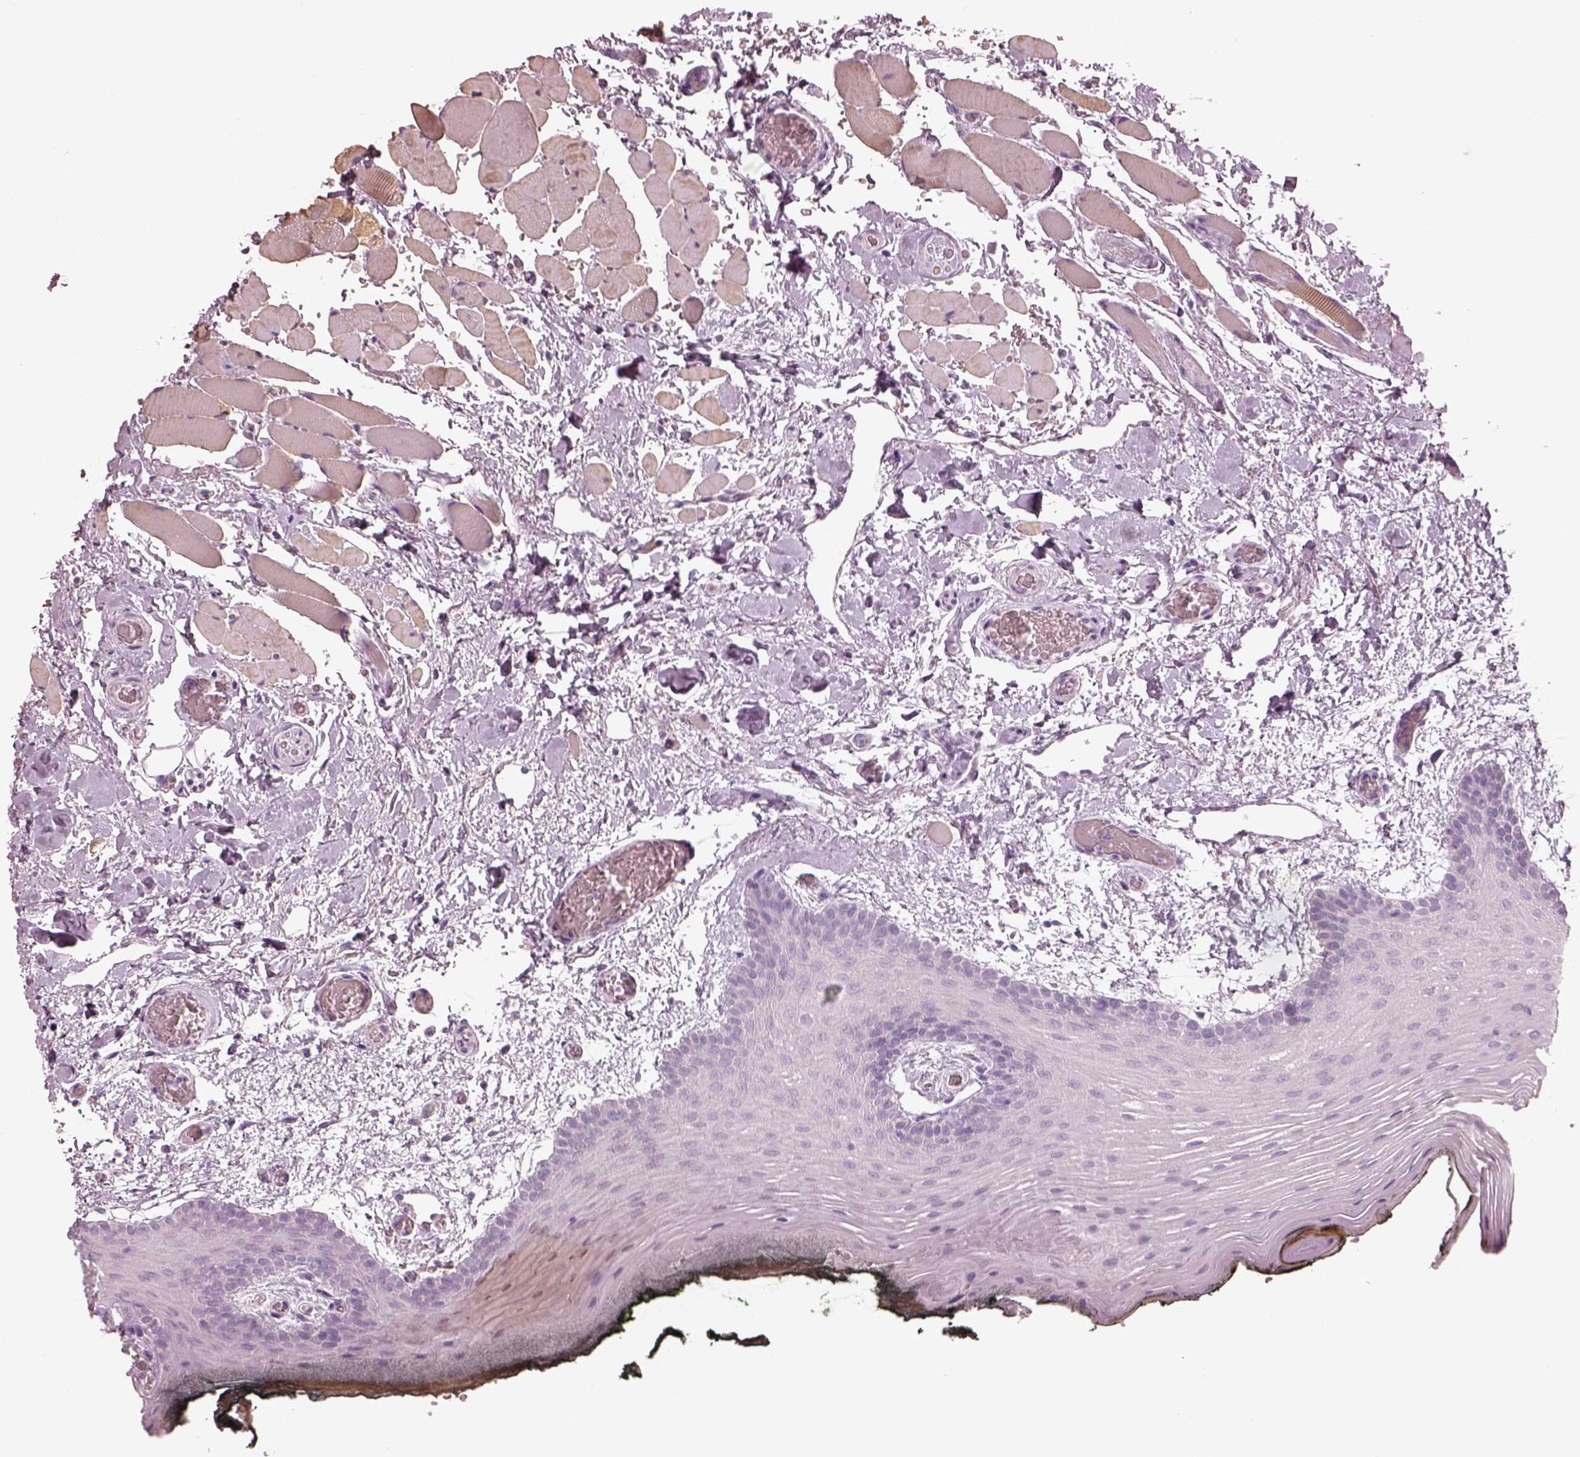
{"staining": {"intensity": "negative", "quantity": "none", "location": "none"}, "tissue": "oral mucosa", "cell_type": "Squamous epithelial cells", "image_type": "normal", "snomed": [{"axis": "morphology", "description": "Normal tissue, NOS"}, {"axis": "topography", "description": "Oral tissue"}, {"axis": "topography", "description": "Head-Neck"}], "caption": "A histopathology image of oral mucosa stained for a protein shows no brown staining in squamous epithelial cells.", "gene": "RSPH9", "patient": {"sex": "male", "age": 65}}